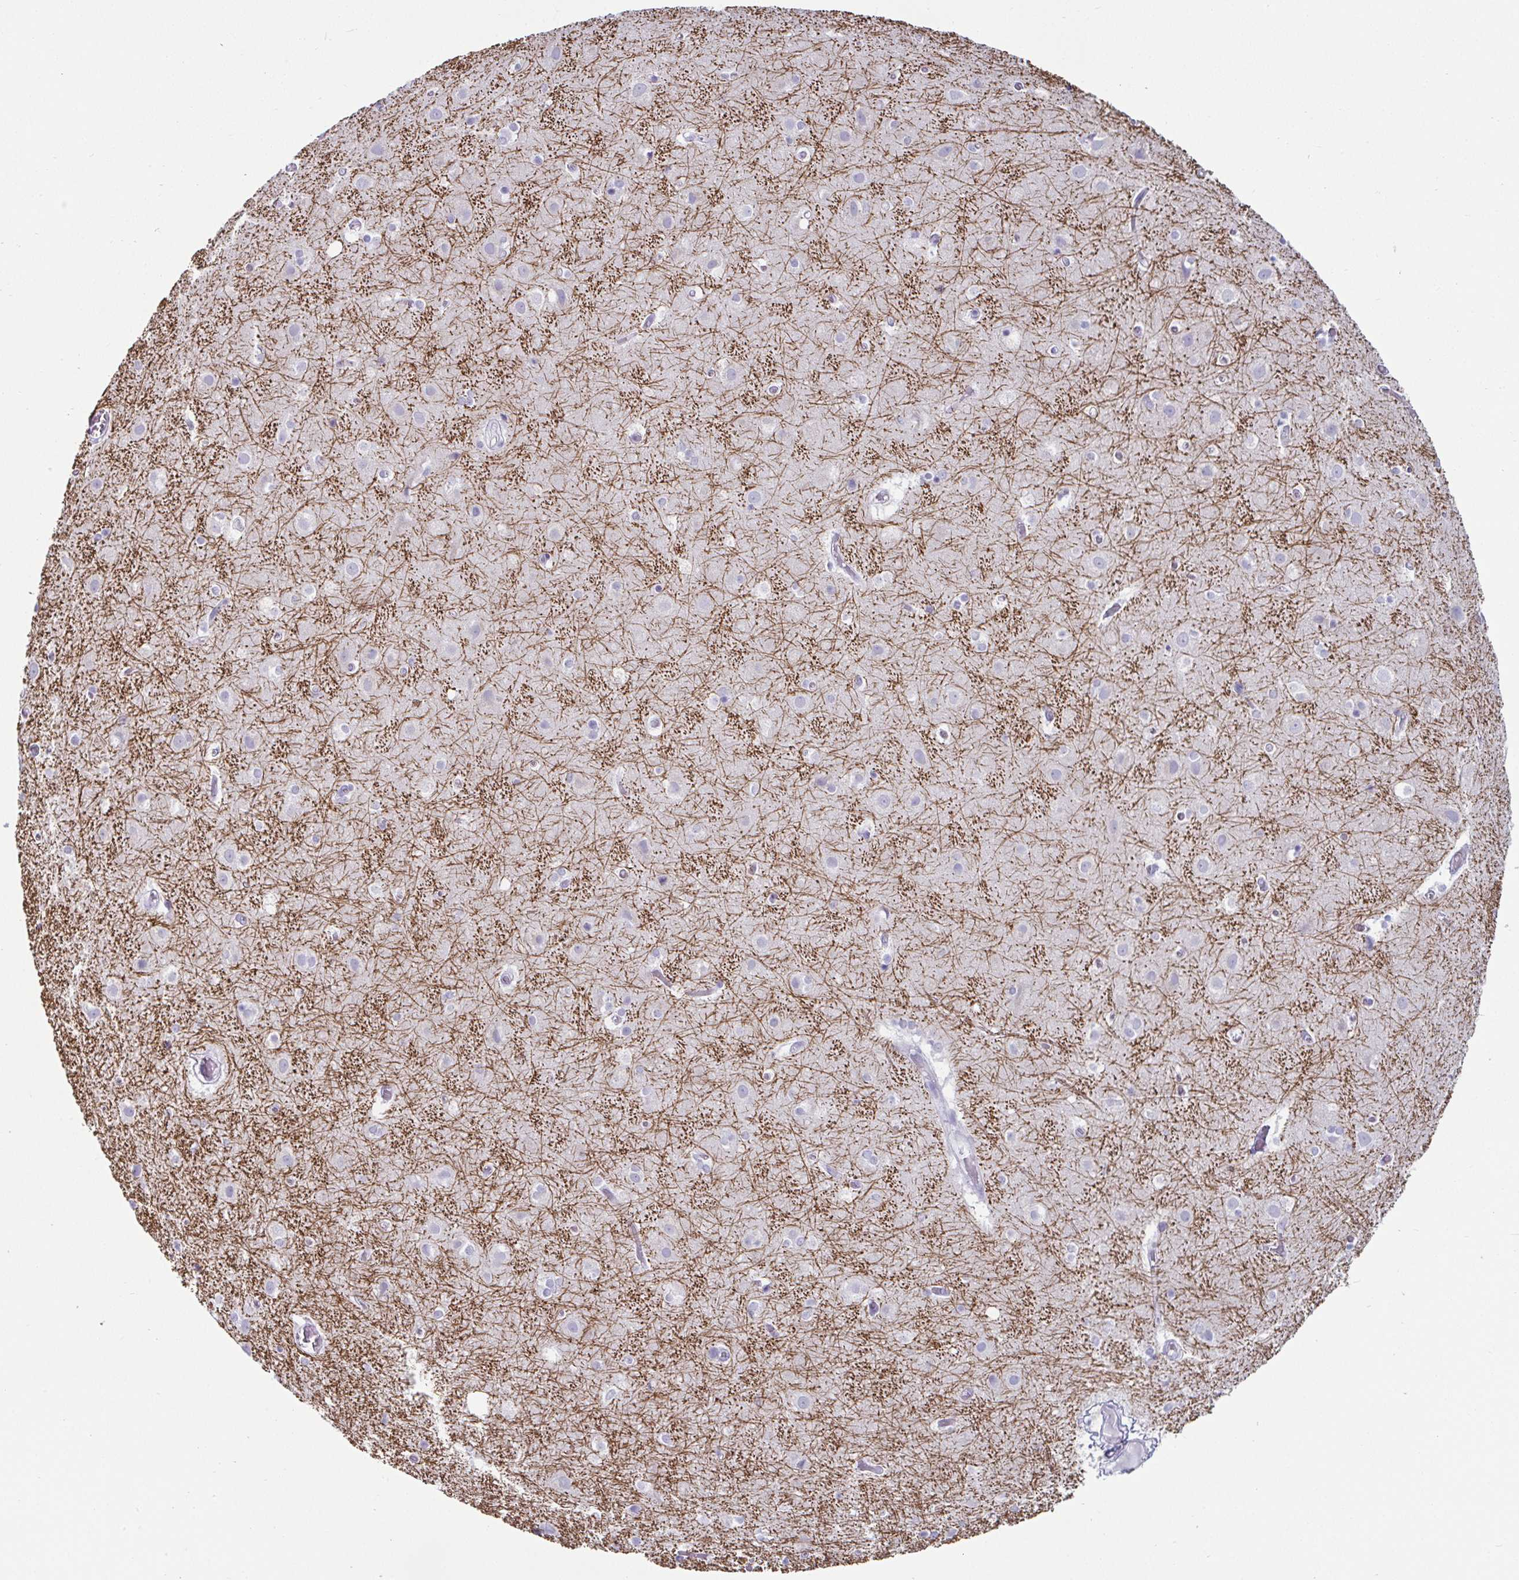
{"staining": {"intensity": "negative", "quantity": "none", "location": "none"}, "tissue": "cerebral cortex", "cell_type": "Endothelial cells", "image_type": "normal", "snomed": [{"axis": "morphology", "description": "Normal tissue, NOS"}, {"axis": "topography", "description": "Cerebral cortex"}], "caption": "High power microscopy photomicrograph of an immunohistochemistry (IHC) micrograph of normal cerebral cortex, revealing no significant positivity in endothelial cells.", "gene": "CREG2", "patient": {"sex": "female", "age": 52}}